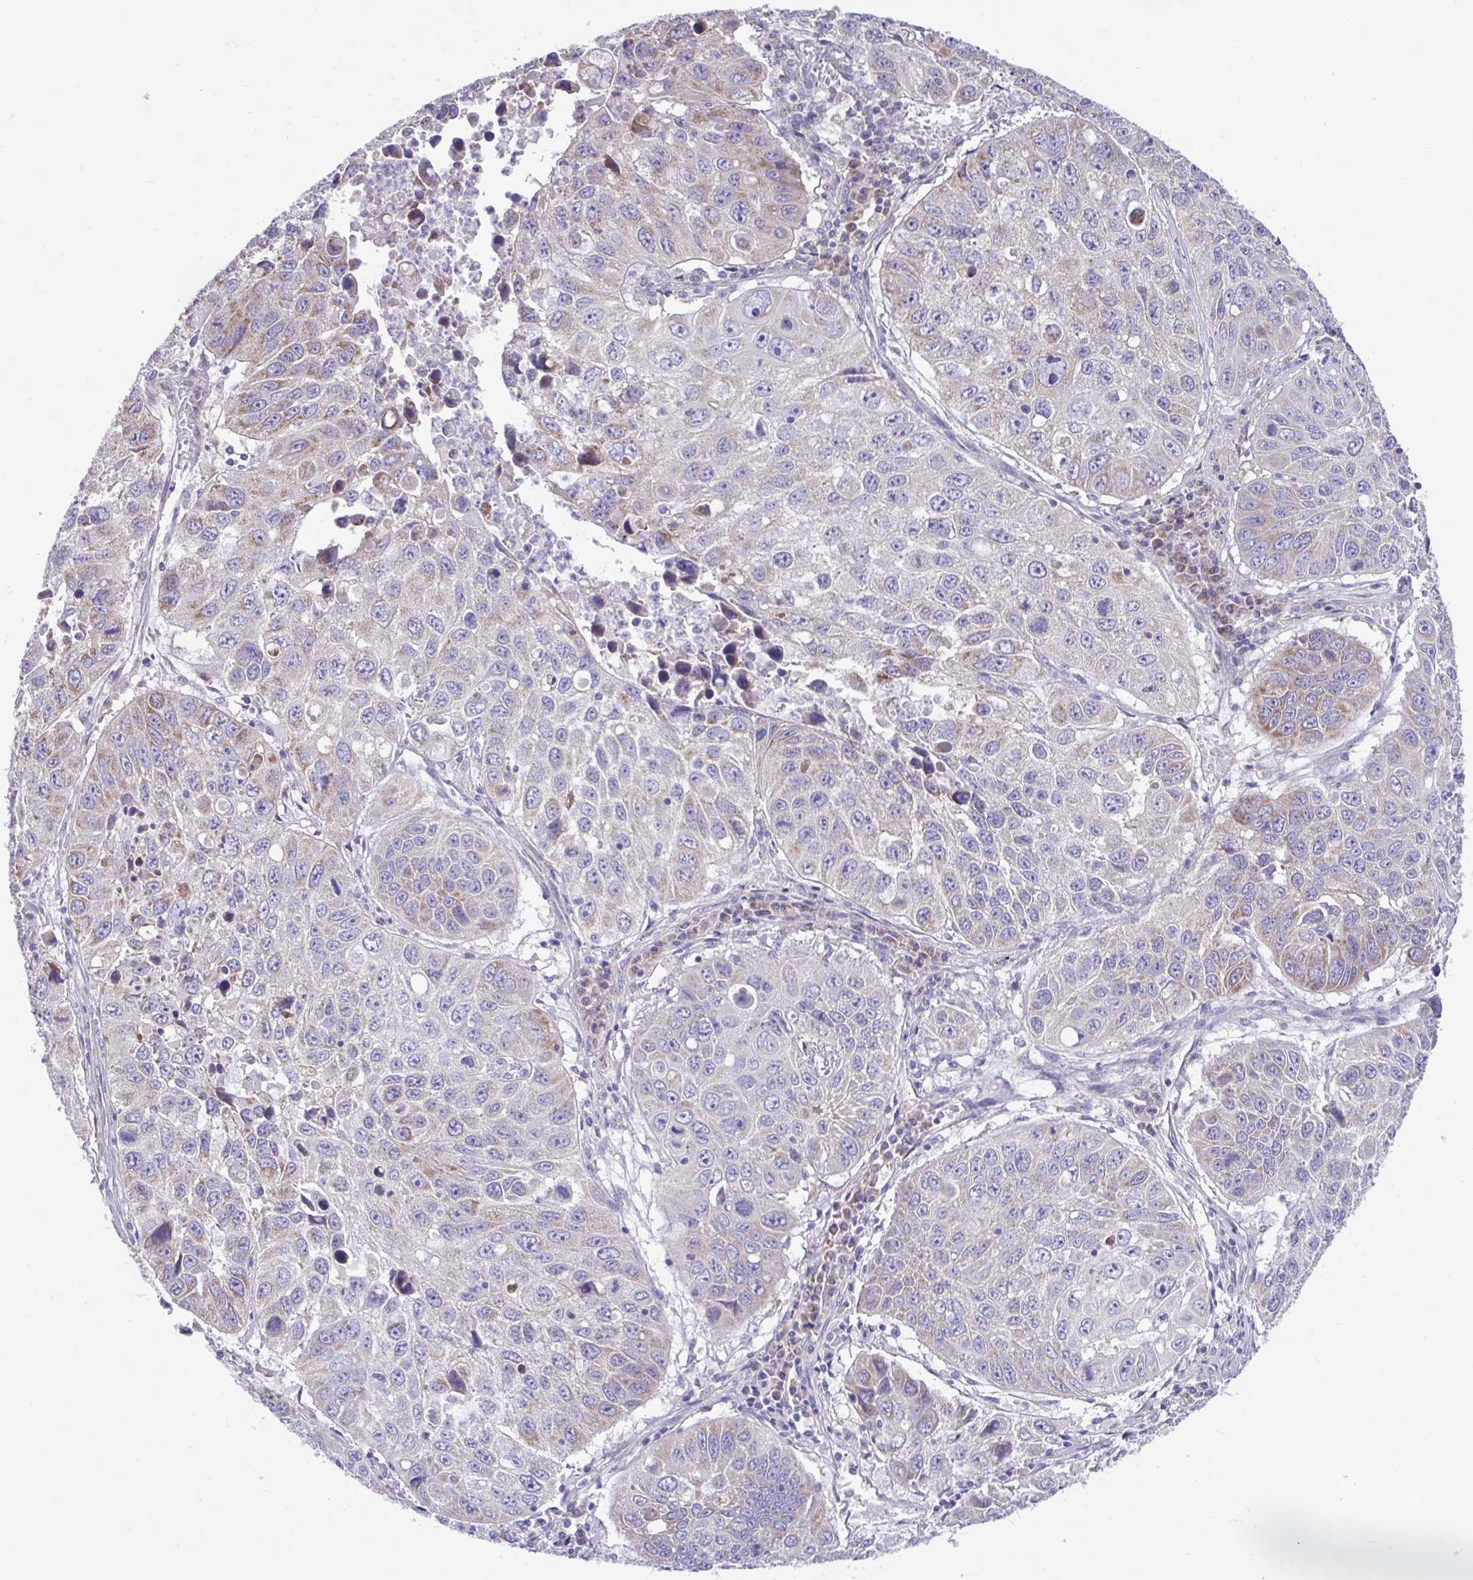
{"staining": {"intensity": "weak", "quantity": "<25%", "location": "cytoplasmic/membranous"}, "tissue": "lung cancer", "cell_type": "Tumor cells", "image_type": "cancer", "snomed": [{"axis": "morphology", "description": "Squamous cell carcinoma, NOS"}, {"axis": "topography", "description": "Lung"}], "caption": "DAB (3,3'-diaminobenzidine) immunohistochemical staining of lung cancer shows no significant positivity in tumor cells.", "gene": "LINGO4", "patient": {"sex": "female", "age": 61}}